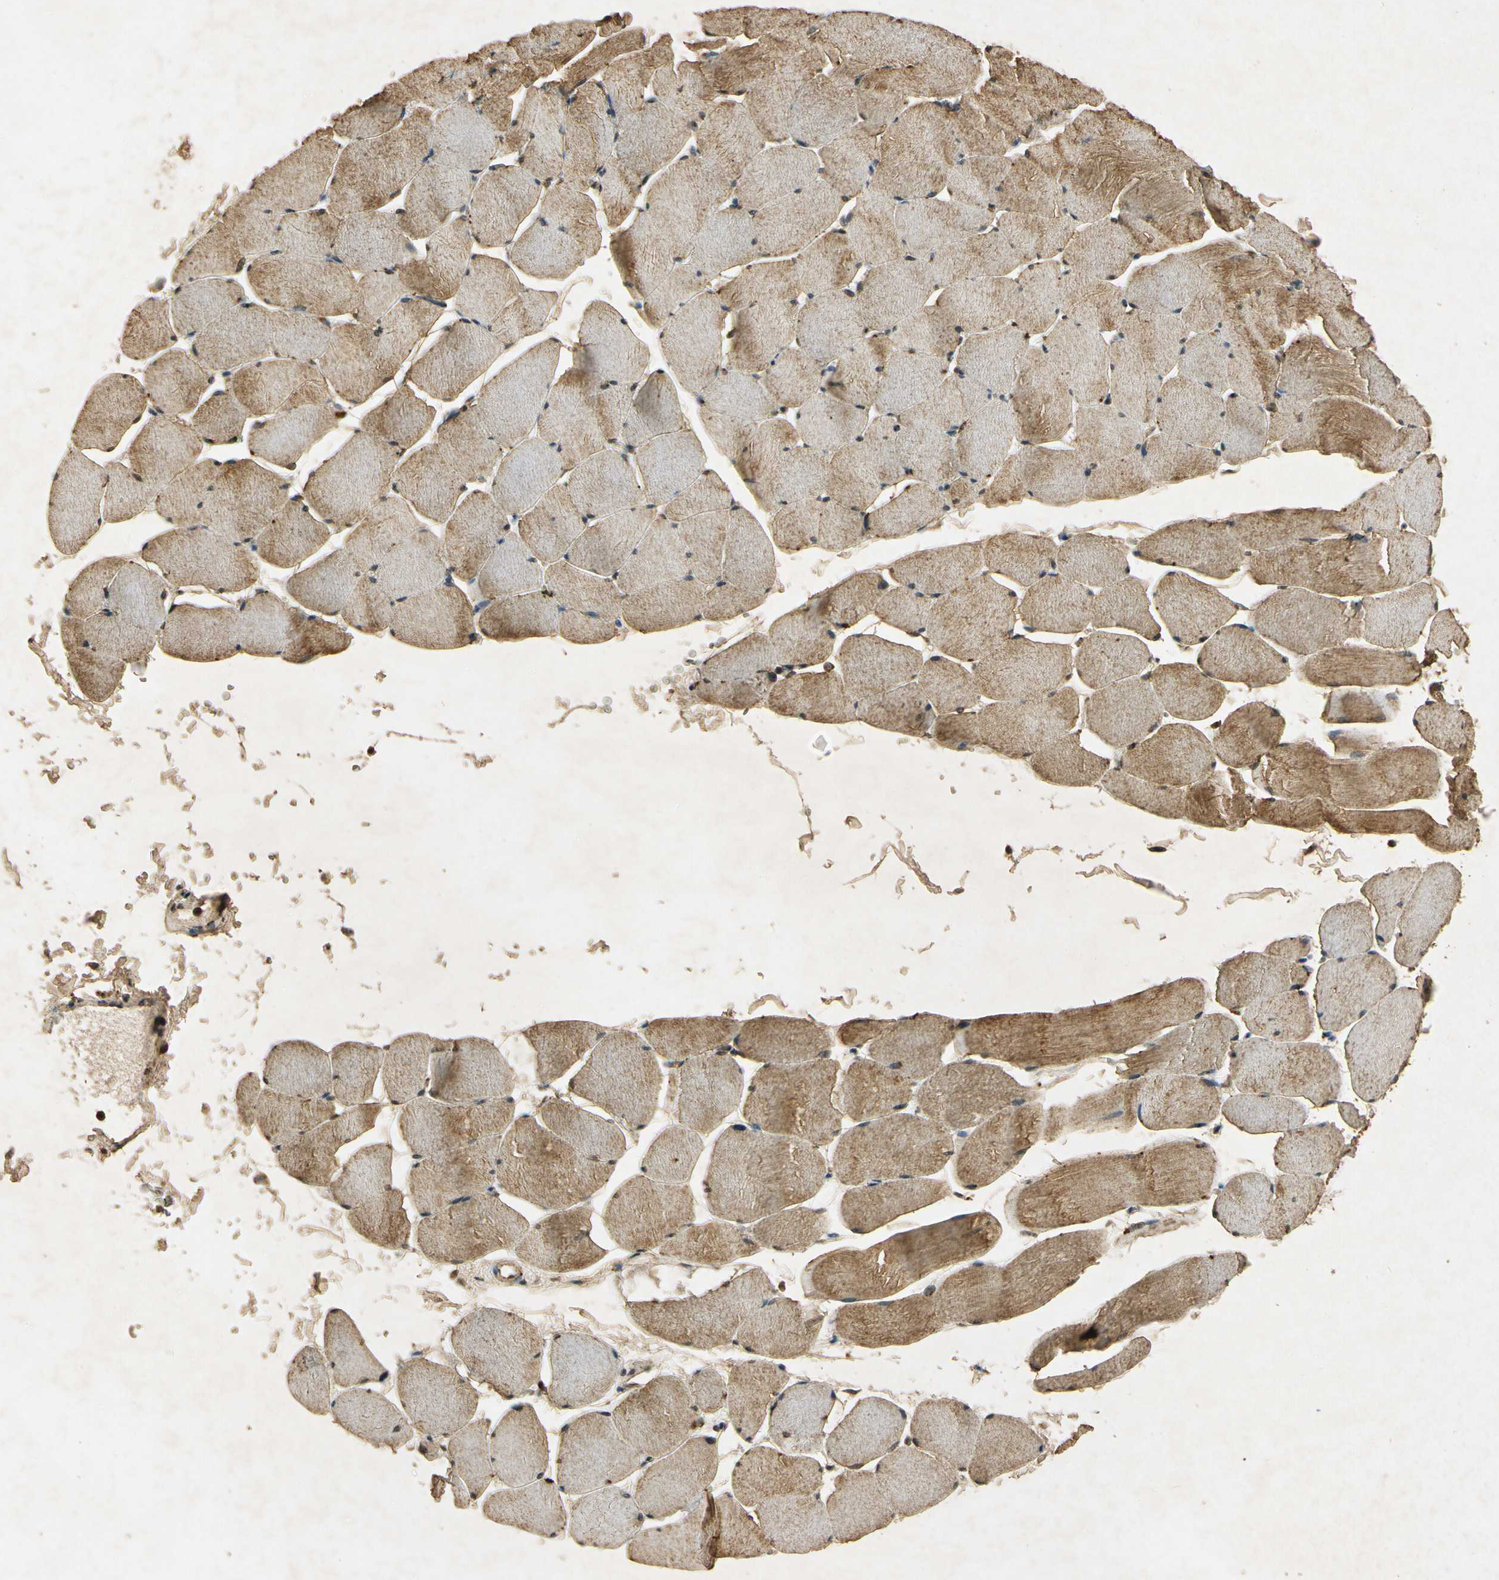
{"staining": {"intensity": "moderate", "quantity": "25%-75%", "location": "cytoplasmic/membranous"}, "tissue": "skeletal muscle", "cell_type": "Myocytes", "image_type": "normal", "snomed": [{"axis": "morphology", "description": "Normal tissue, NOS"}, {"axis": "topography", "description": "Skeletal muscle"}], "caption": "Immunohistochemistry image of normal skeletal muscle: skeletal muscle stained using IHC displays medium levels of moderate protein expression localized specifically in the cytoplasmic/membranous of myocytes, appearing as a cytoplasmic/membranous brown color.", "gene": "PRDX3", "patient": {"sex": "male", "age": 62}}